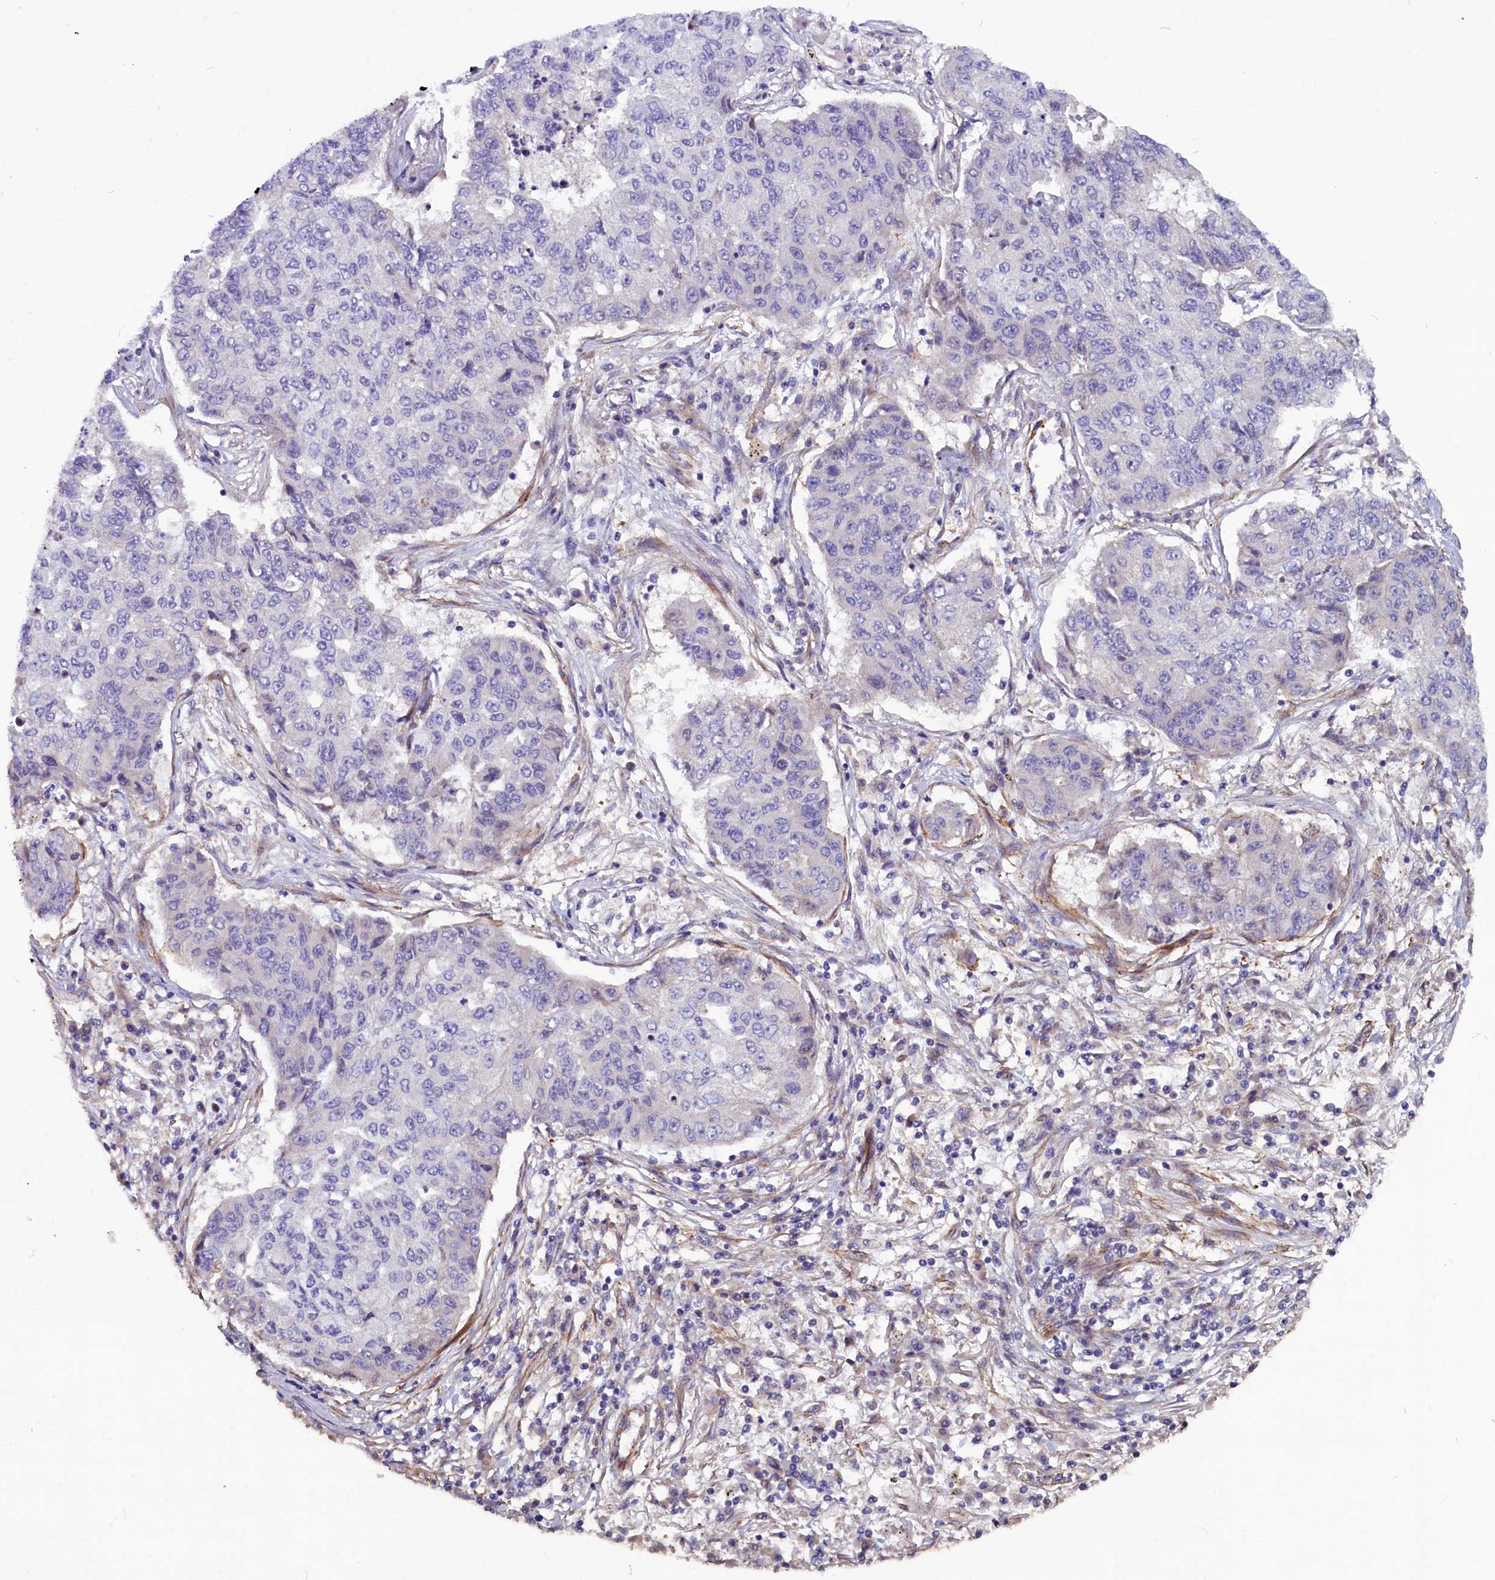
{"staining": {"intensity": "negative", "quantity": "none", "location": "none"}, "tissue": "lung cancer", "cell_type": "Tumor cells", "image_type": "cancer", "snomed": [{"axis": "morphology", "description": "Squamous cell carcinoma, NOS"}, {"axis": "topography", "description": "Lung"}], "caption": "Lung squamous cell carcinoma stained for a protein using immunohistochemistry (IHC) exhibits no expression tumor cells.", "gene": "ZNF749", "patient": {"sex": "male", "age": 74}}